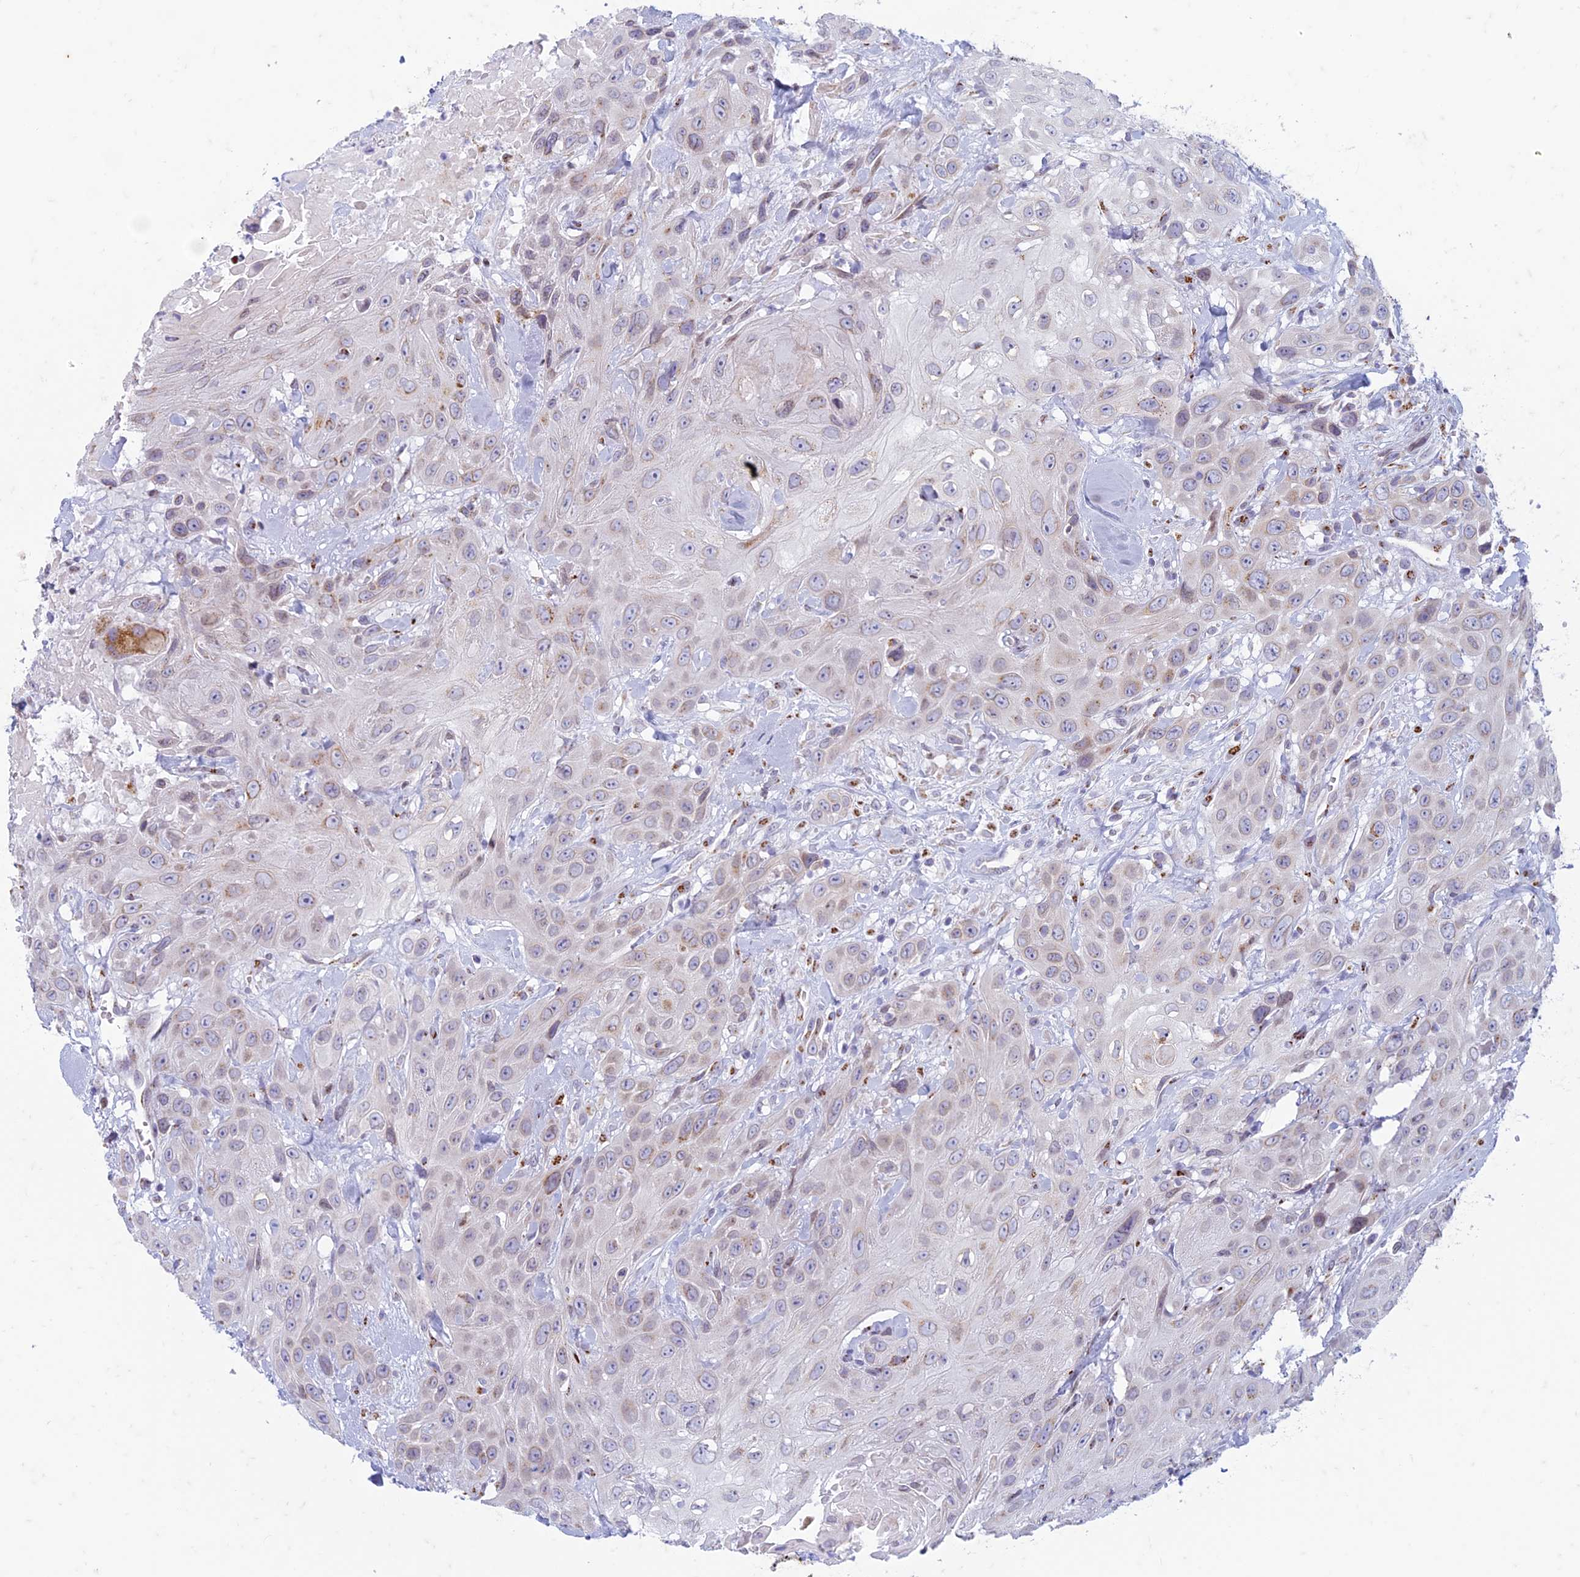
{"staining": {"intensity": "negative", "quantity": "none", "location": "none"}, "tissue": "head and neck cancer", "cell_type": "Tumor cells", "image_type": "cancer", "snomed": [{"axis": "morphology", "description": "Squamous cell carcinoma, NOS"}, {"axis": "topography", "description": "Head-Neck"}], "caption": "Human head and neck squamous cell carcinoma stained for a protein using immunohistochemistry demonstrates no staining in tumor cells.", "gene": "FAM3C", "patient": {"sex": "male", "age": 81}}